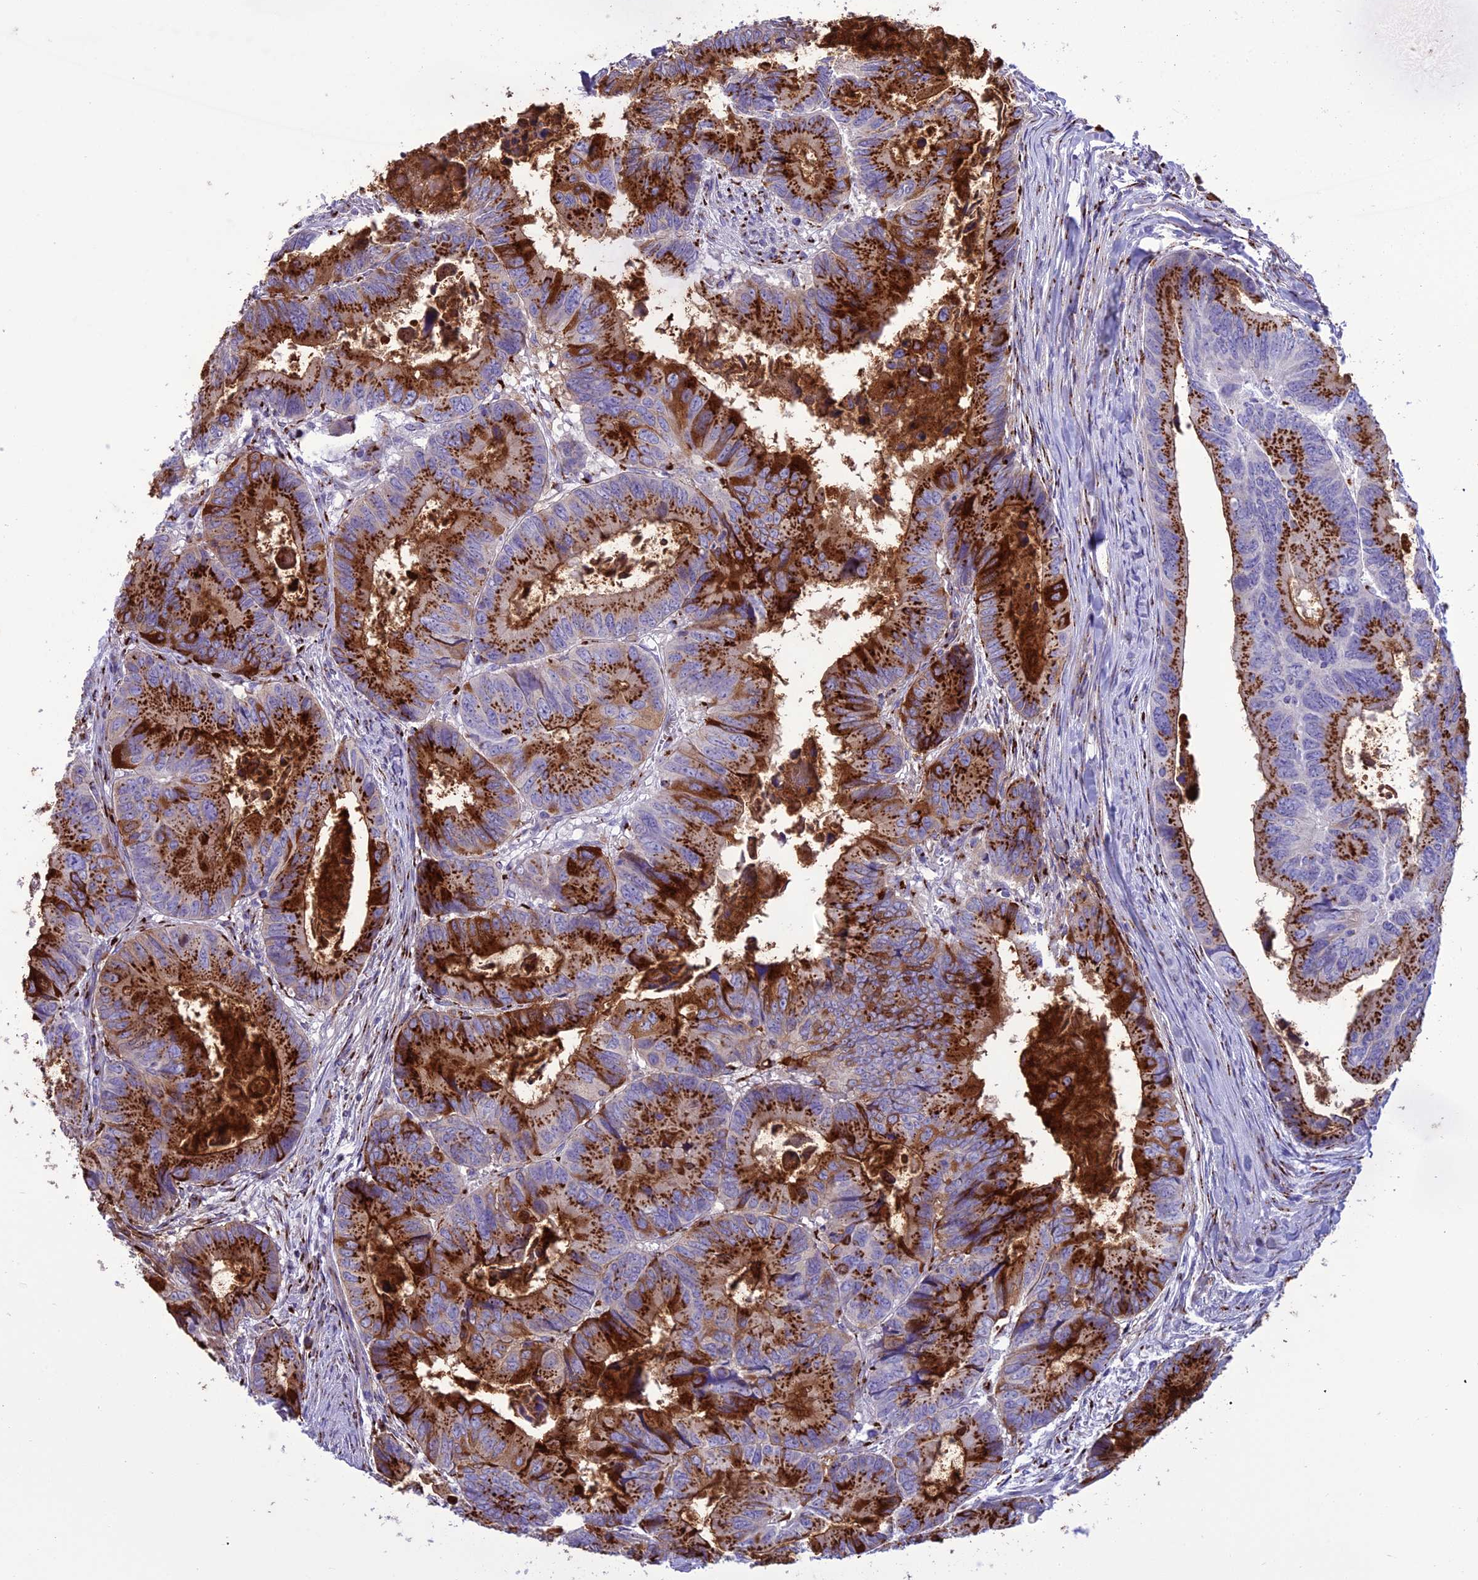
{"staining": {"intensity": "strong", "quantity": ">75%", "location": "cytoplasmic/membranous"}, "tissue": "colorectal cancer", "cell_type": "Tumor cells", "image_type": "cancer", "snomed": [{"axis": "morphology", "description": "Adenocarcinoma, NOS"}, {"axis": "topography", "description": "Colon"}], "caption": "Immunohistochemistry (DAB (3,3'-diaminobenzidine)) staining of human adenocarcinoma (colorectal) exhibits strong cytoplasmic/membranous protein staining in about >75% of tumor cells.", "gene": "GOLM2", "patient": {"sex": "male", "age": 85}}